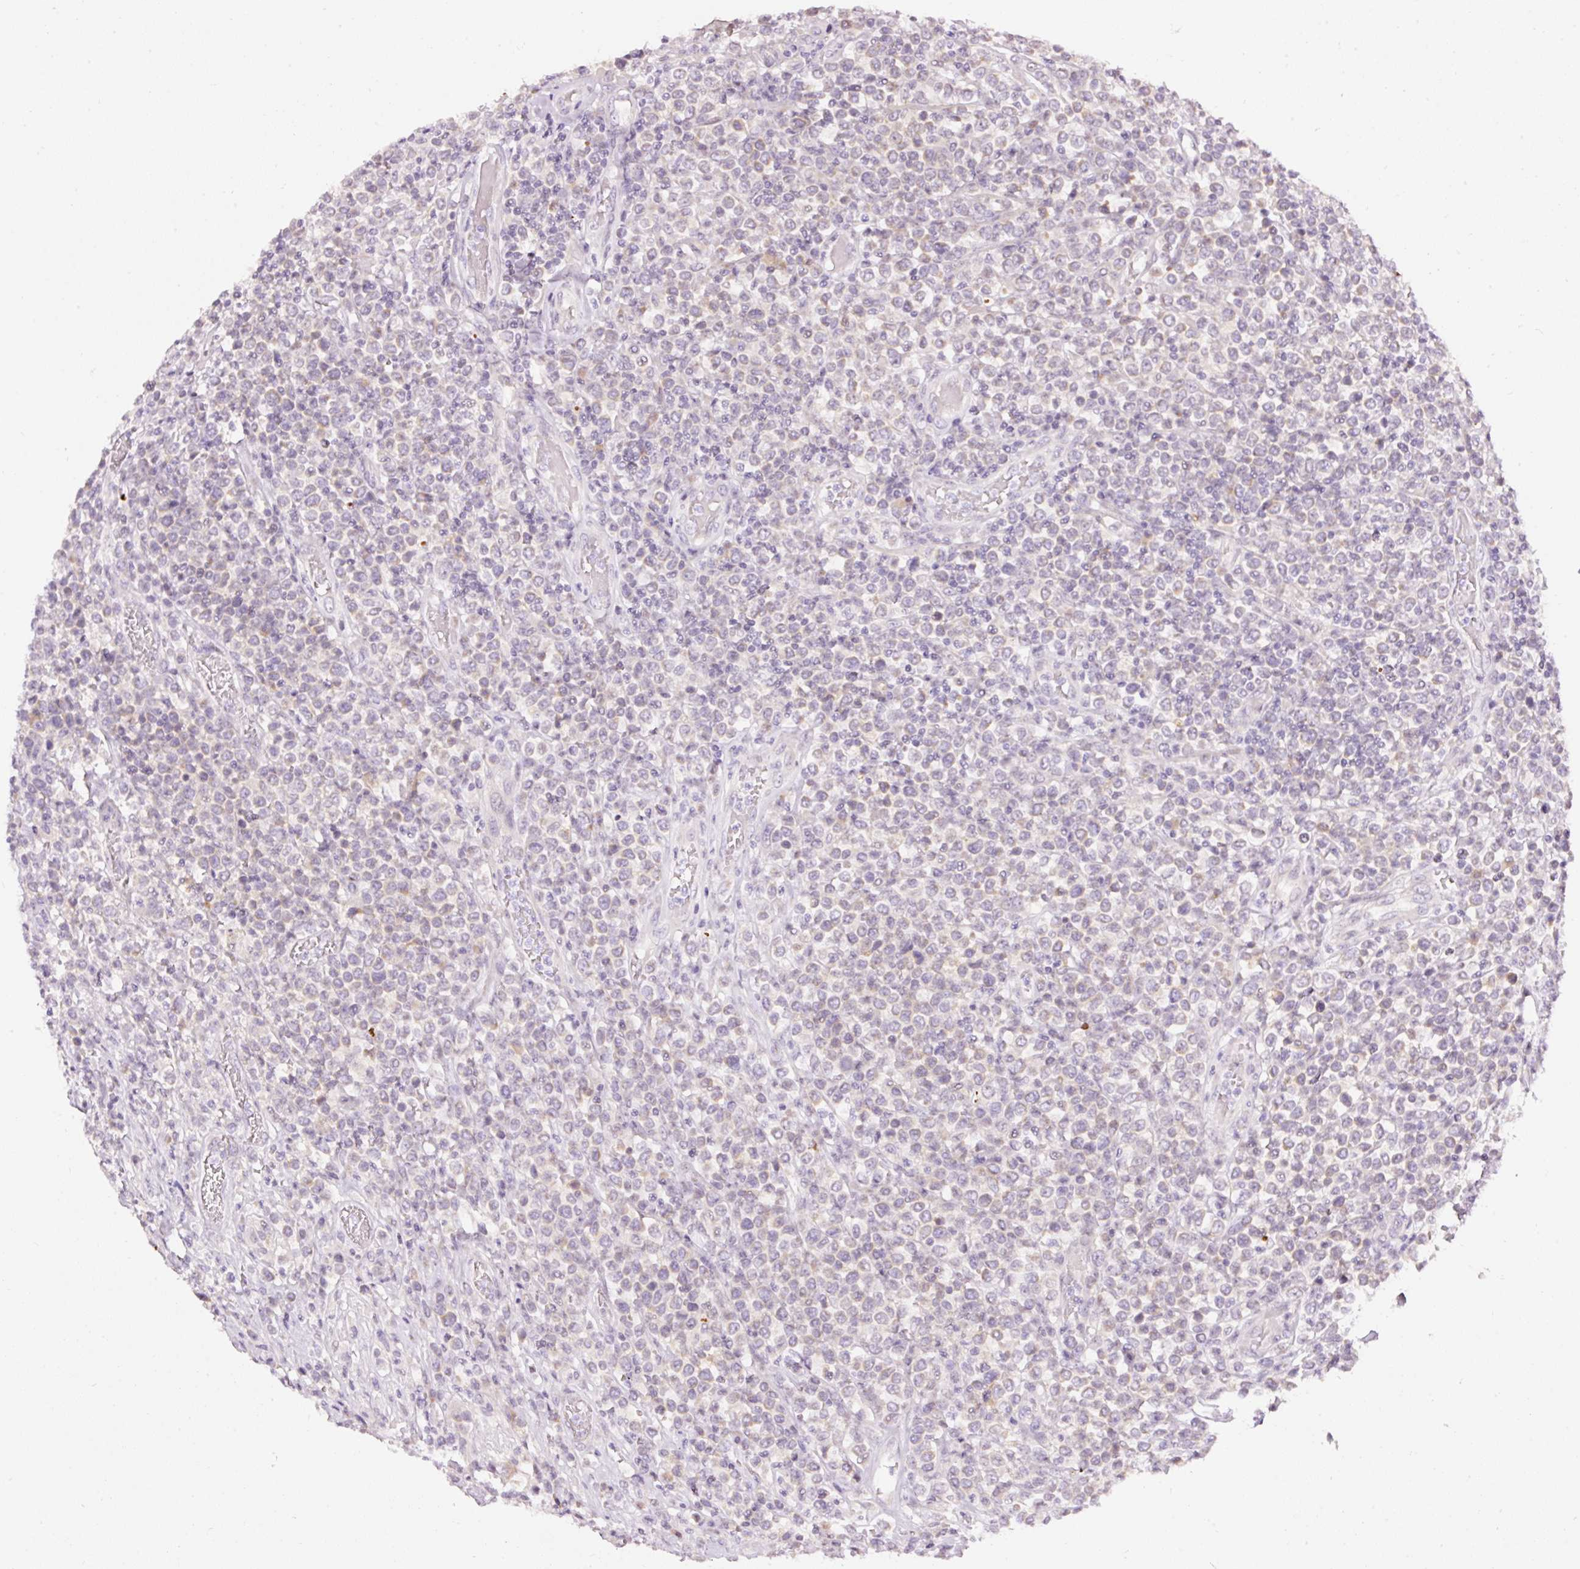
{"staining": {"intensity": "negative", "quantity": "none", "location": "none"}, "tissue": "lymphoma", "cell_type": "Tumor cells", "image_type": "cancer", "snomed": [{"axis": "morphology", "description": "Malignant lymphoma, non-Hodgkin's type, High grade"}, {"axis": "topography", "description": "Soft tissue"}], "caption": "This is a micrograph of IHC staining of lymphoma, which shows no staining in tumor cells.", "gene": "ABHD11", "patient": {"sex": "female", "age": 56}}